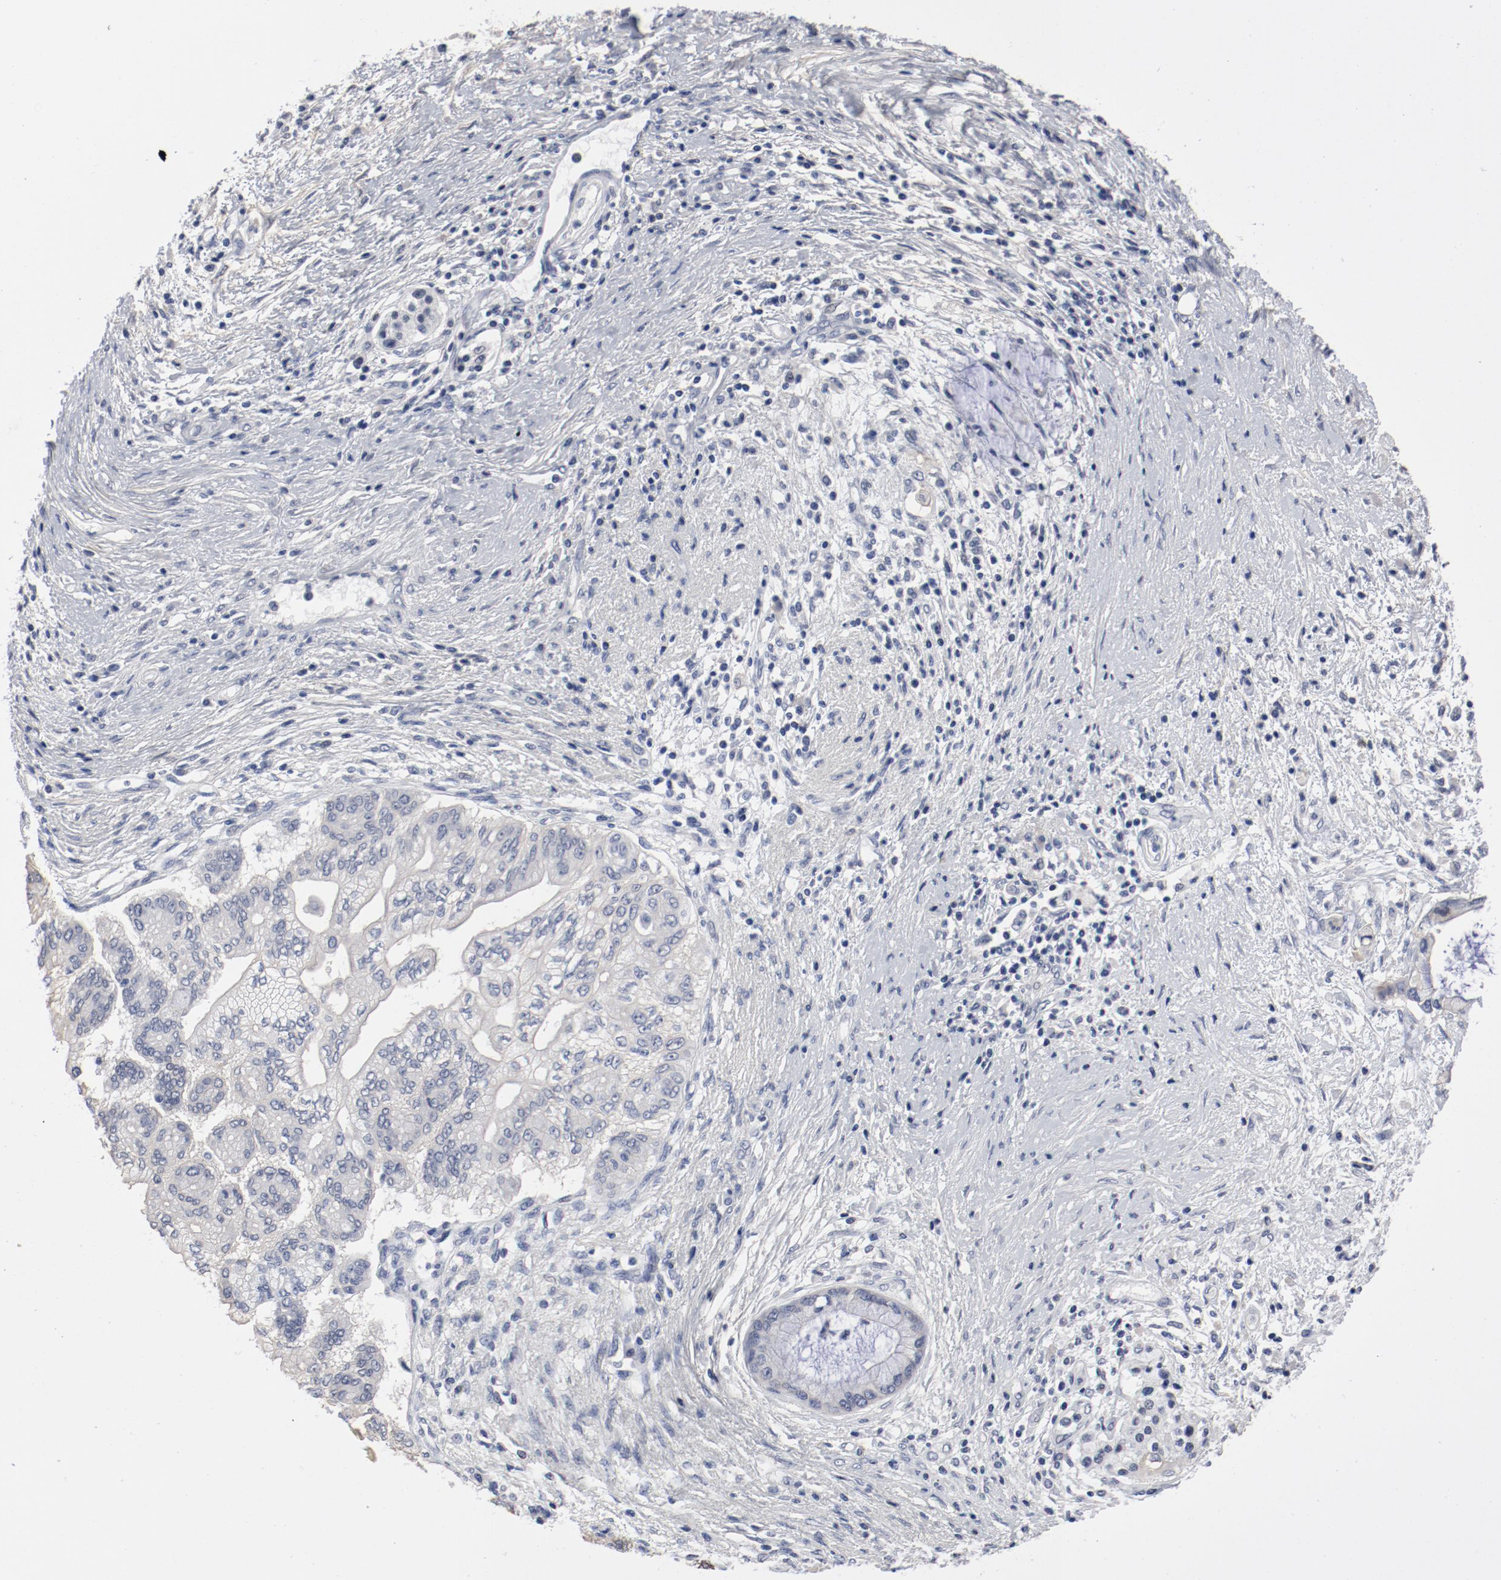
{"staining": {"intensity": "negative", "quantity": "none", "location": "none"}, "tissue": "pancreatic cancer", "cell_type": "Tumor cells", "image_type": "cancer", "snomed": [{"axis": "morphology", "description": "Adenocarcinoma, NOS"}, {"axis": "topography", "description": "Pancreas"}], "caption": "IHC image of neoplastic tissue: pancreatic adenocarcinoma stained with DAB reveals no significant protein positivity in tumor cells.", "gene": "ANKLE2", "patient": {"sex": "female", "age": 59}}